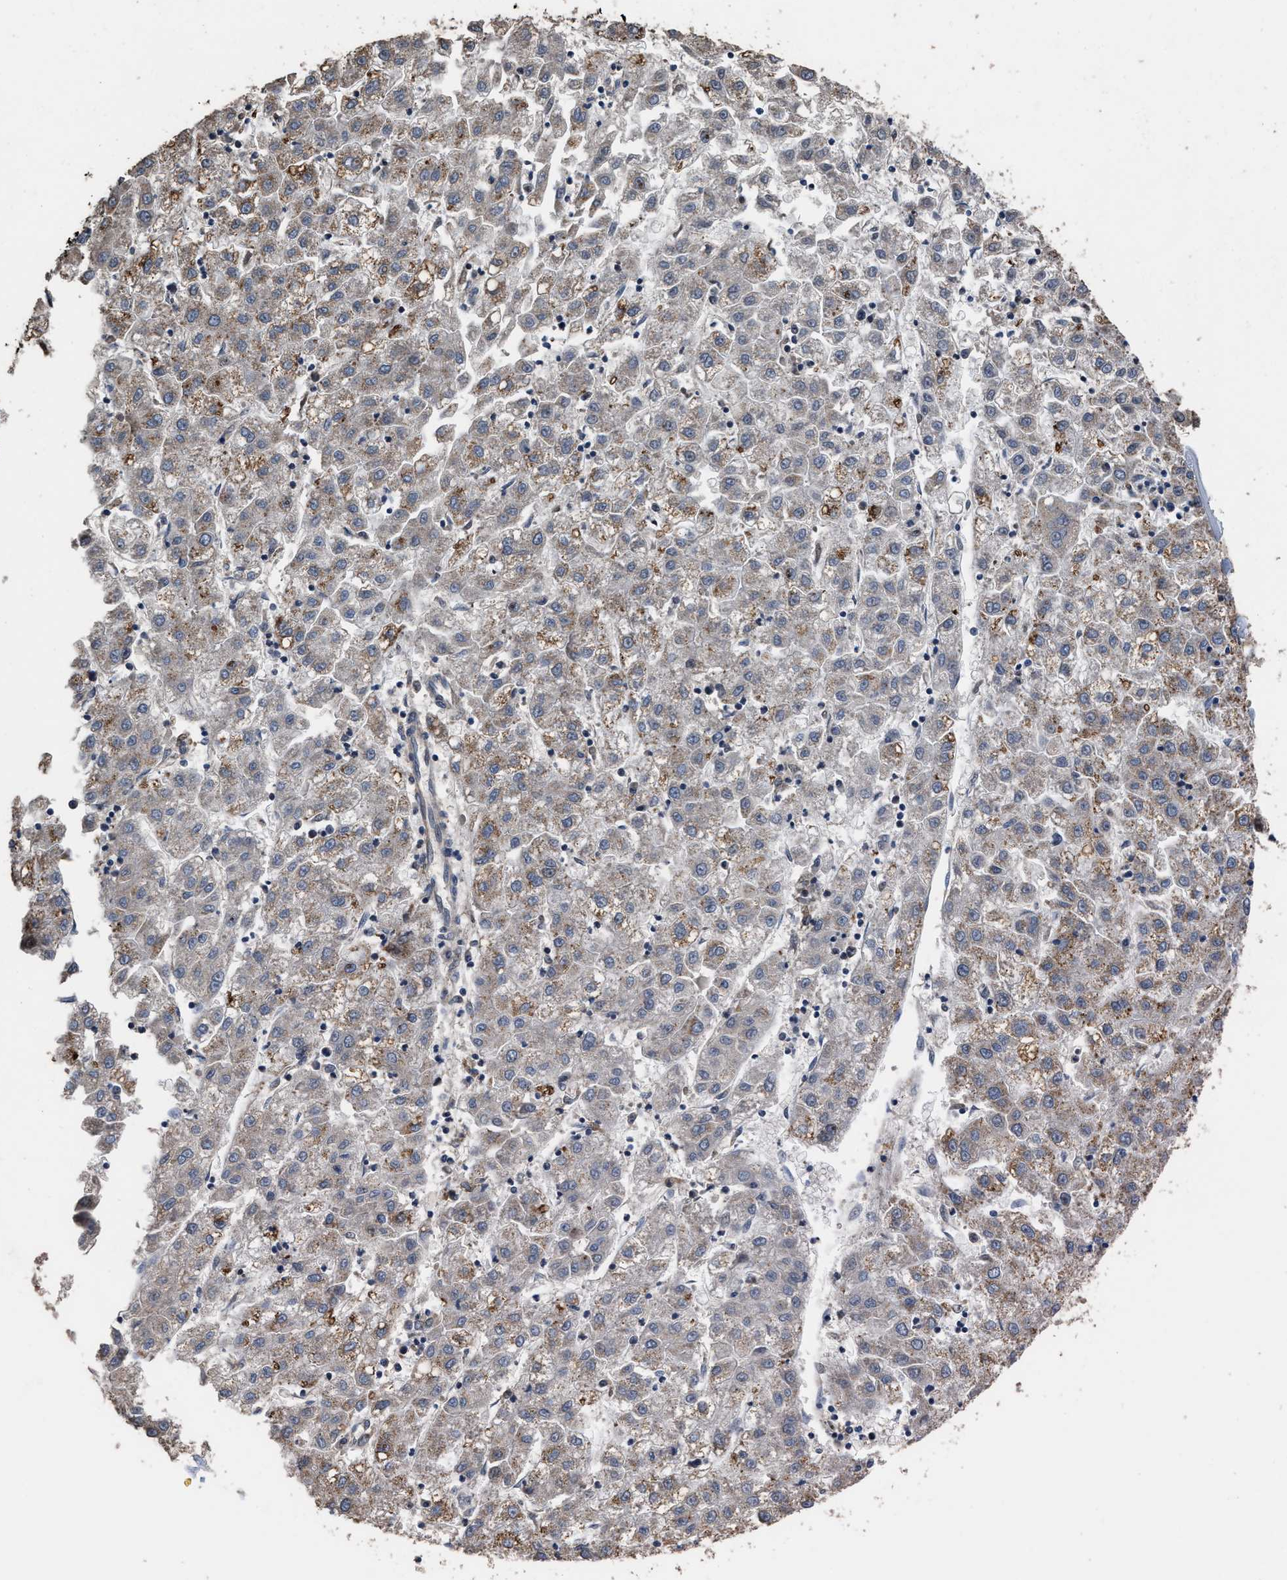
{"staining": {"intensity": "weak", "quantity": ">75%", "location": "cytoplasmic/membranous"}, "tissue": "liver cancer", "cell_type": "Tumor cells", "image_type": "cancer", "snomed": [{"axis": "morphology", "description": "Carcinoma, Hepatocellular, NOS"}, {"axis": "topography", "description": "Liver"}], "caption": "This micrograph exhibits liver cancer stained with immunohistochemistry (IHC) to label a protein in brown. The cytoplasmic/membranous of tumor cells show weak positivity for the protein. Nuclei are counter-stained blue.", "gene": "TDRKH", "patient": {"sex": "male", "age": 72}}